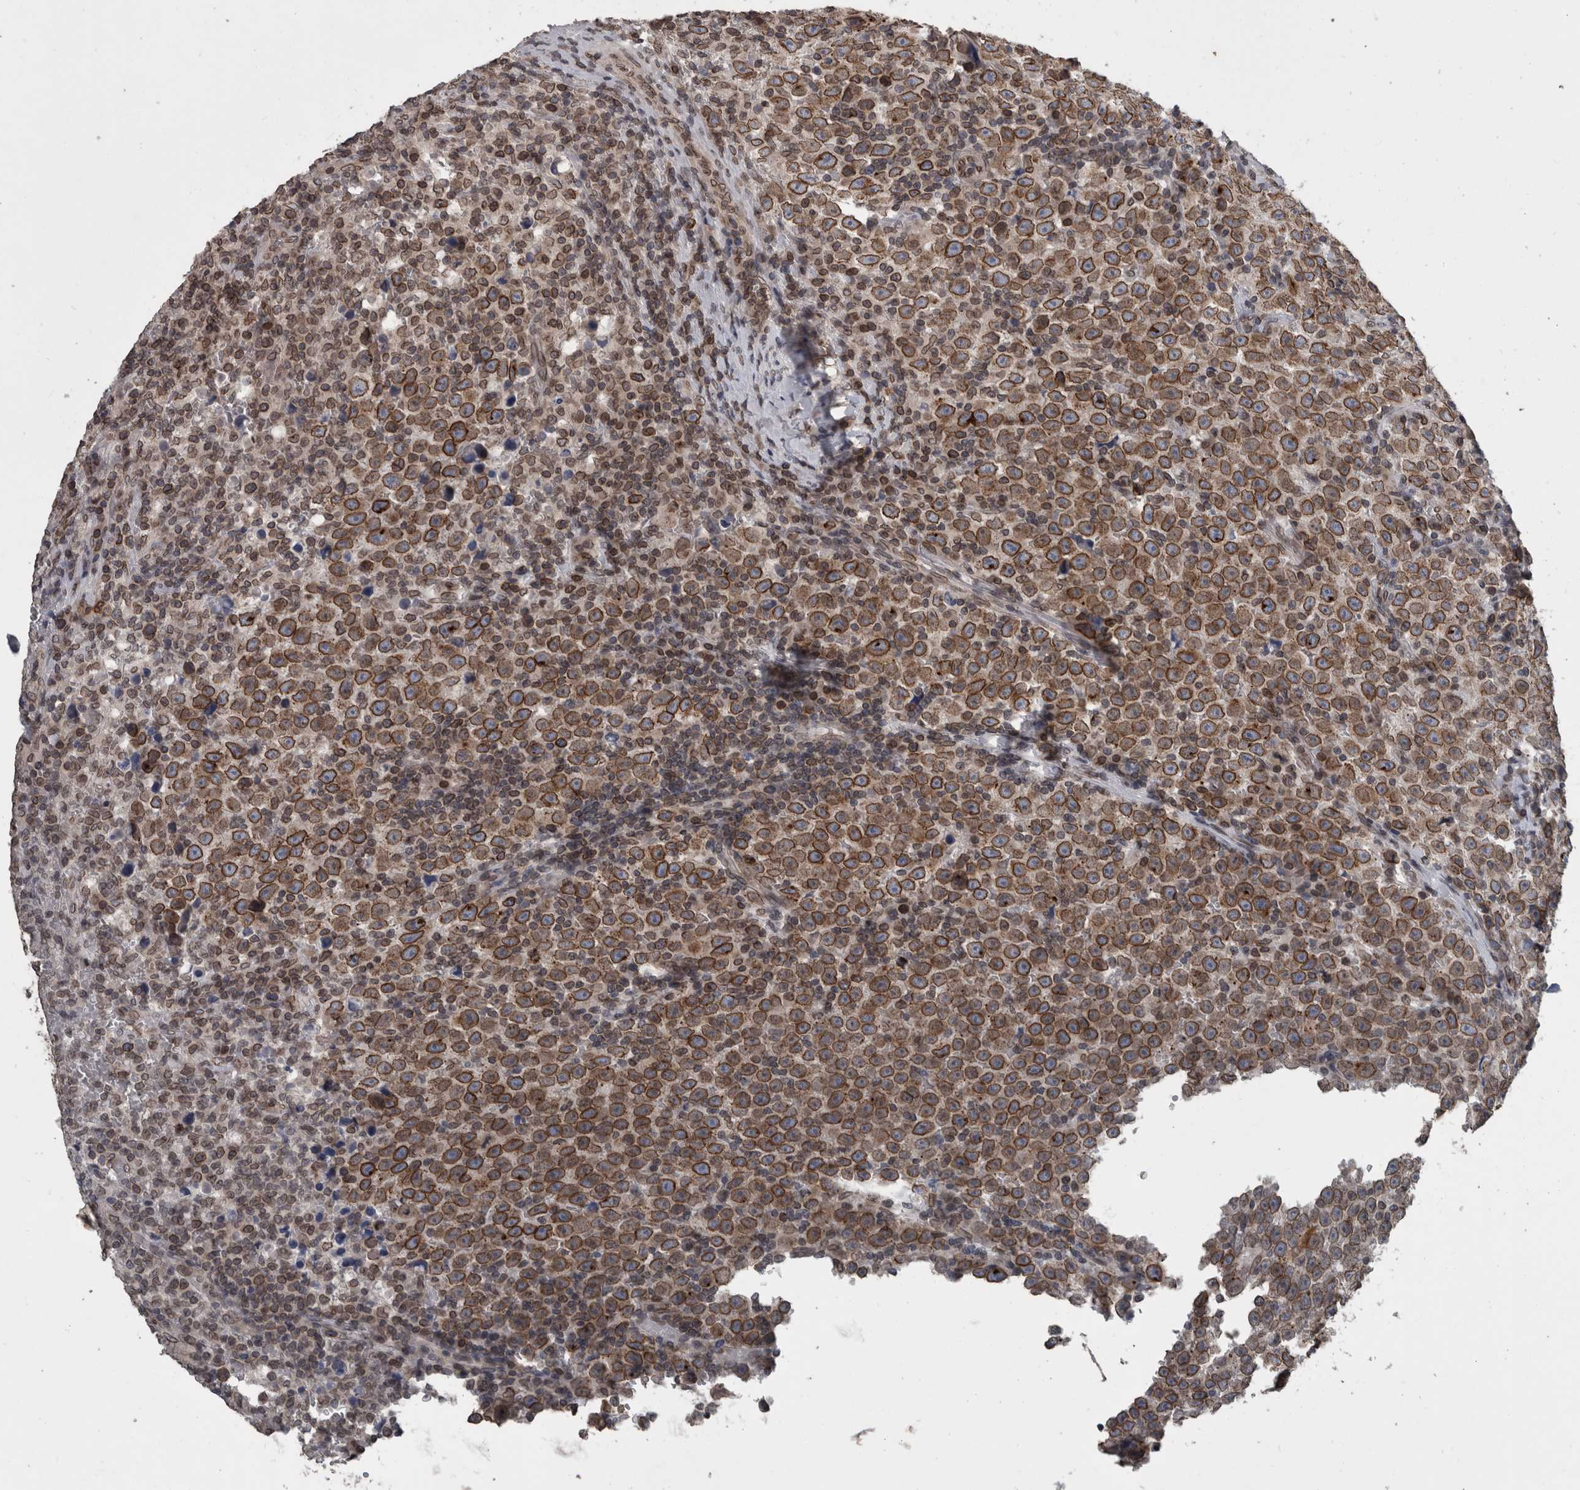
{"staining": {"intensity": "strong", "quantity": ">75%", "location": "cytoplasmic/membranous,nuclear"}, "tissue": "testis cancer", "cell_type": "Tumor cells", "image_type": "cancer", "snomed": [{"axis": "morphology", "description": "Seminoma, NOS"}, {"axis": "topography", "description": "Testis"}], "caption": "Human seminoma (testis) stained with a brown dye exhibits strong cytoplasmic/membranous and nuclear positive positivity in about >75% of tumor cells.", "gene": "RANBP2", "patient": {"sex": "male", "age": 43}}